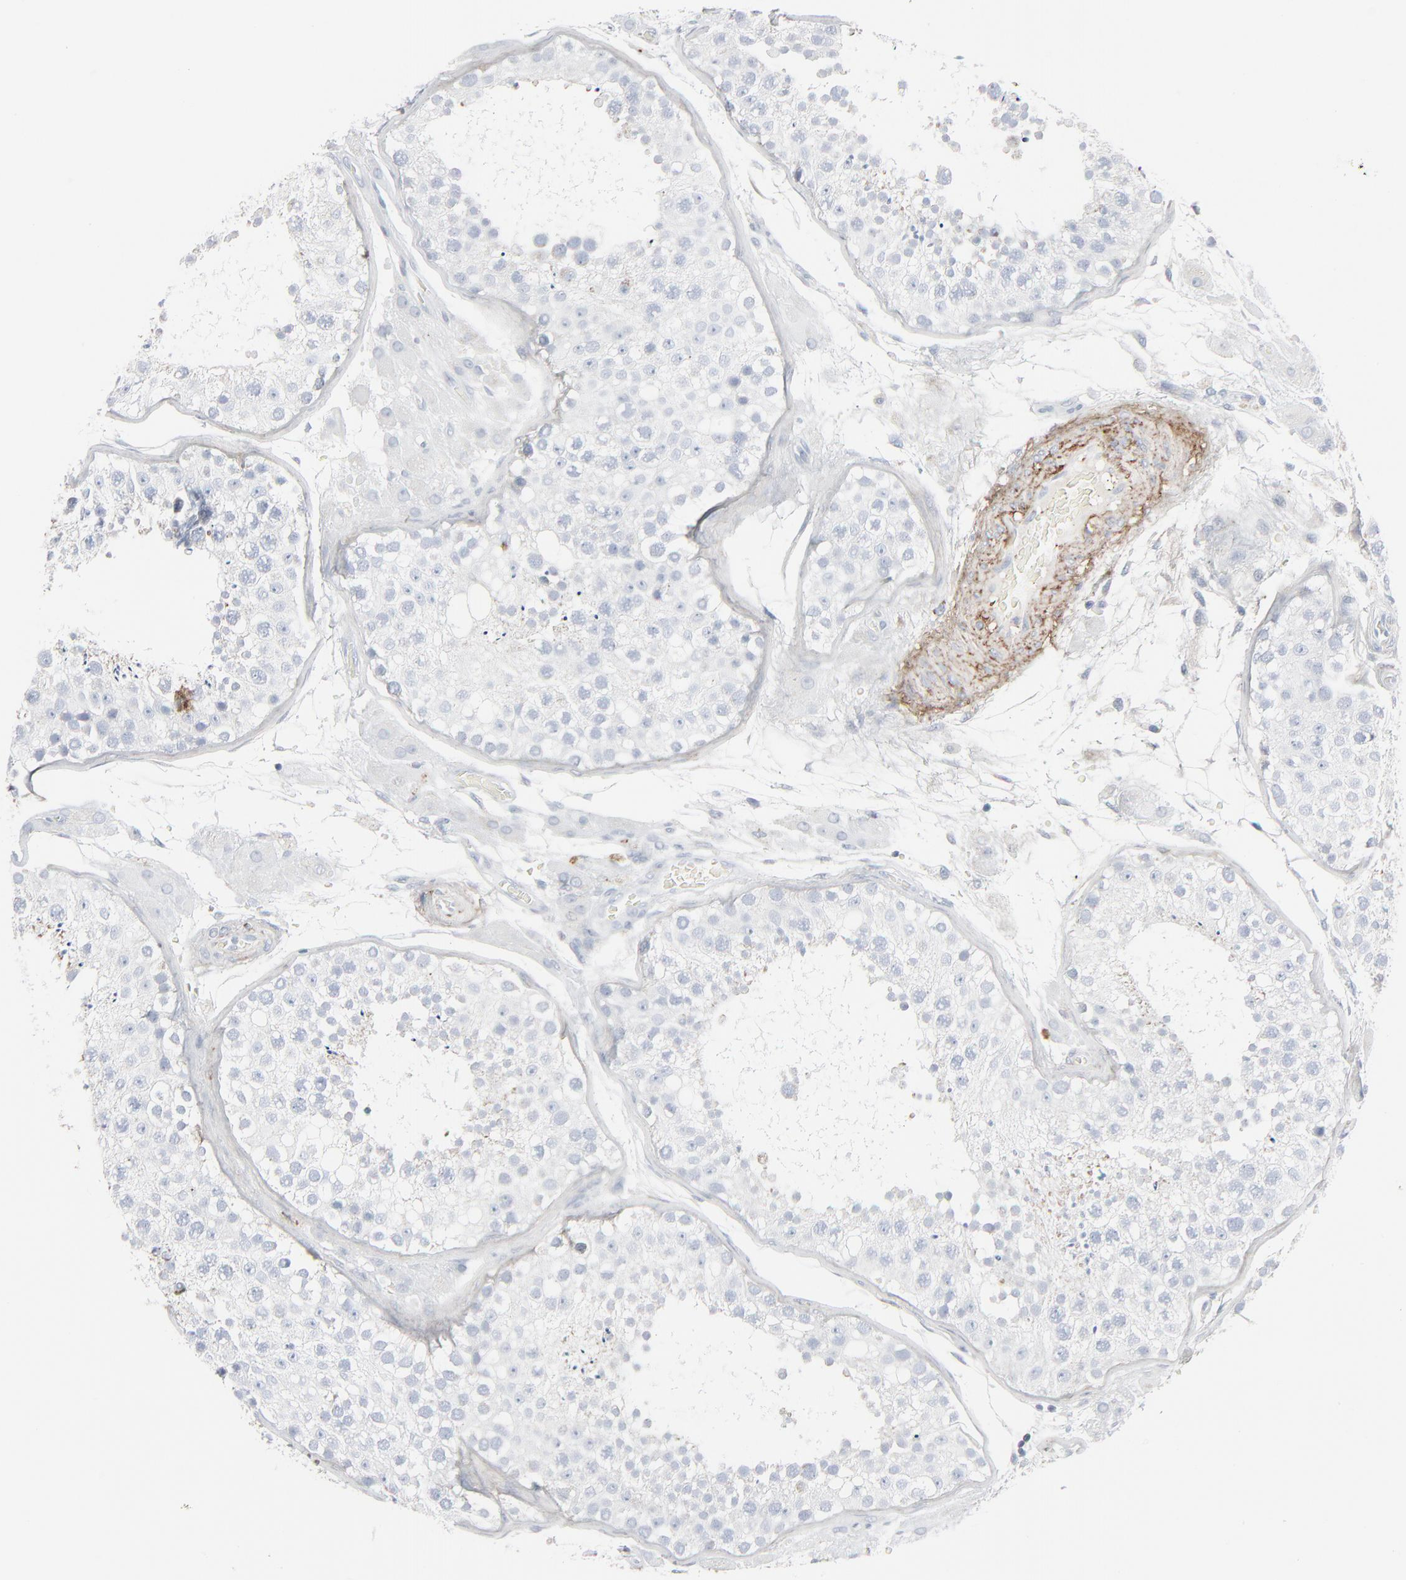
{"staining": {"intensity": "negative", "quantity": "none", "location": "none"}, "tissue": "testis", "cell_type": "Cells in seminiferous ducts", "image_type": "normal", "snomed": [{"axis": "morphology", "description": "Normal tissue, NOS"}, {"axis": "topography", "description": "Testis"}], "caption": "A high-resolution image shows IHC staining of normal testis, which exhibits no significant staining in cells in seminiferous ducts.", "gene": "BGN", "patient": {"sex": "male", "age": 26}}